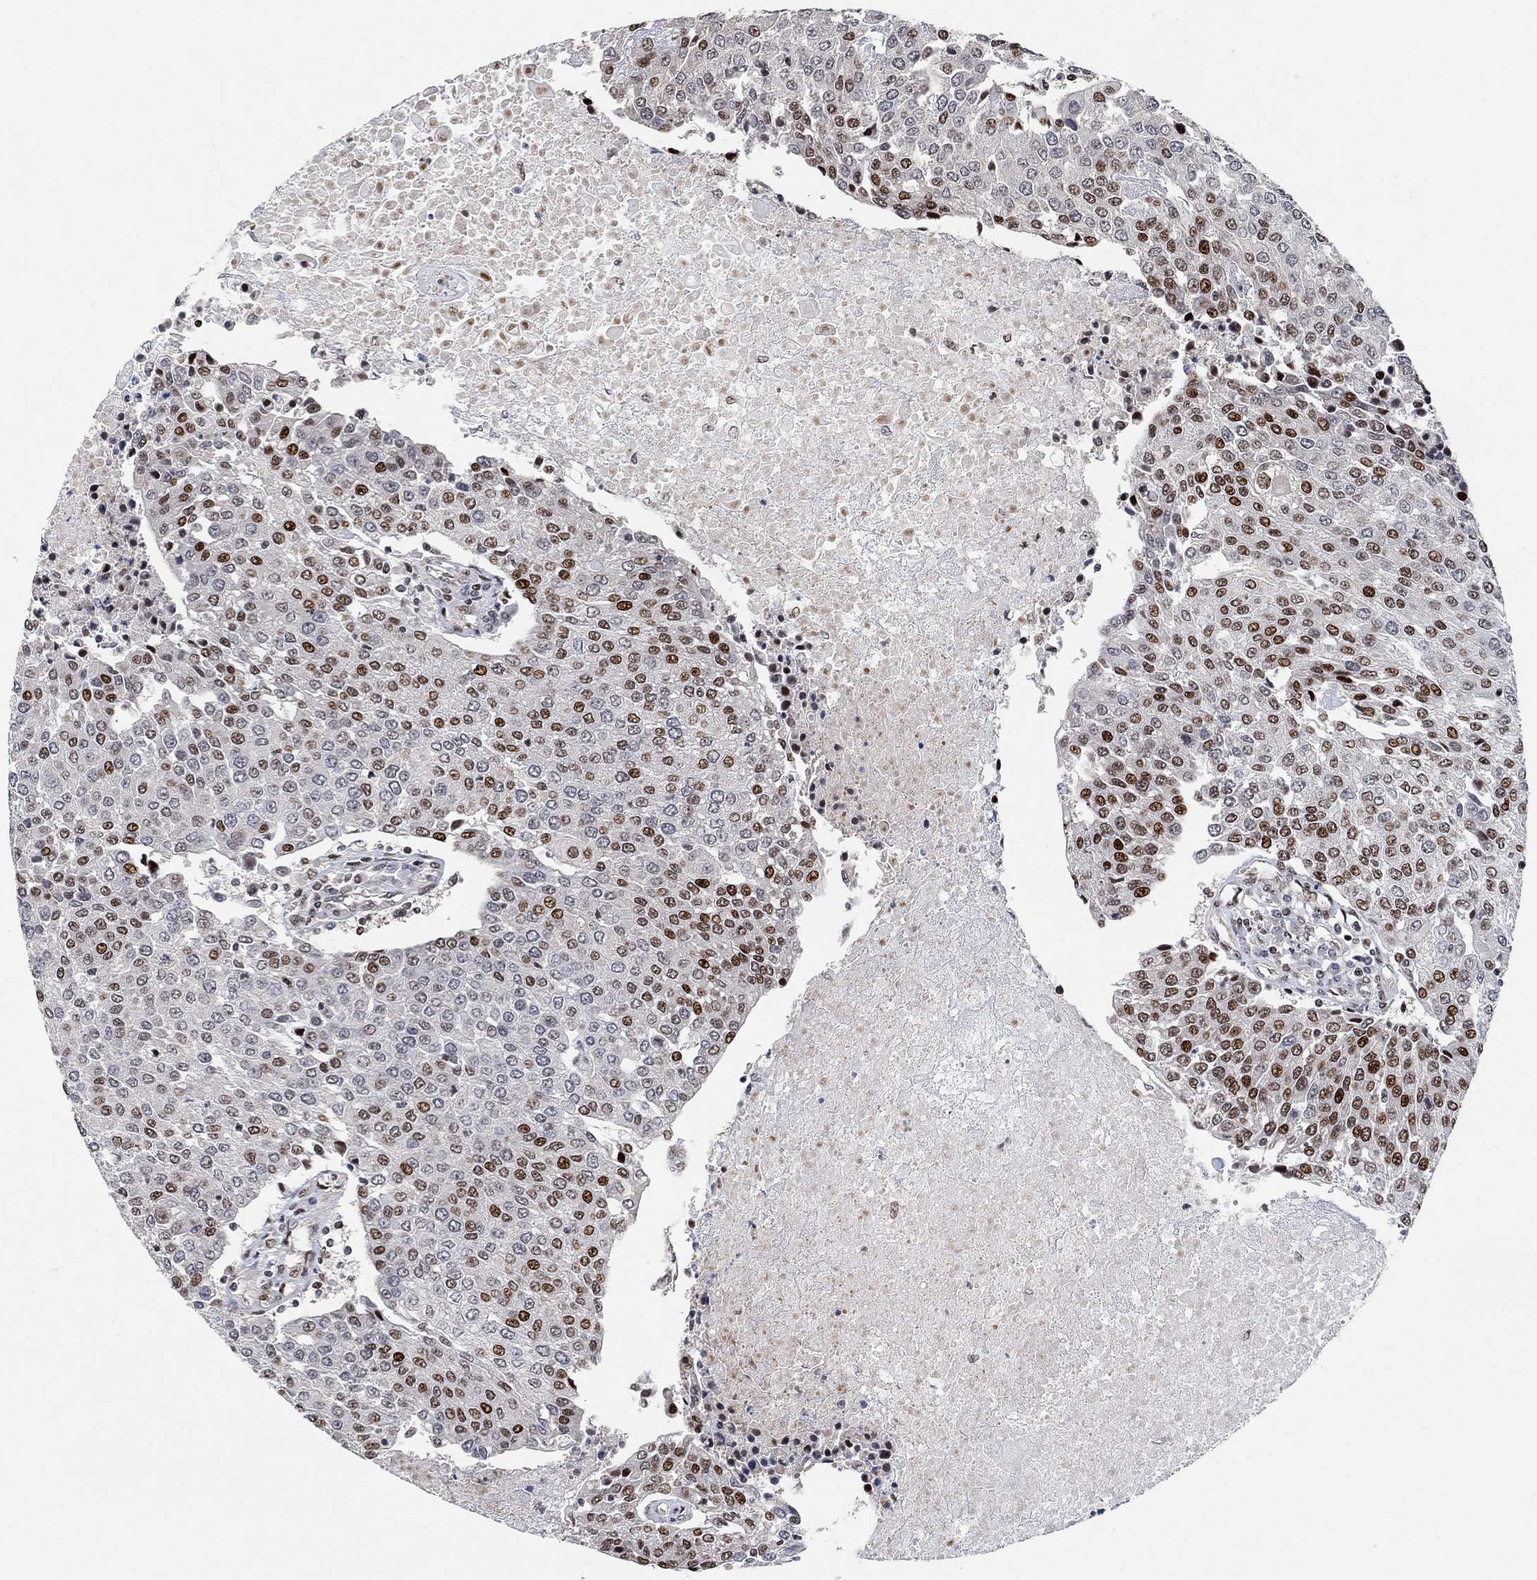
{"staining": {"intensity": "strong", "quantity": "25%-75%", "location": "nuclear"}, "tissue": "urothelial cancer", "cell_type": "Tumor cells", "image_type": "cancer", "snomed": [{"axis": "morphology", "description": "Urothelial carcinoma, High grade"}, {"axis": "topography", "description": "Urinary bladder"}], "caption": "Strong nuclear positivity is identified in approximately 25%-75% of tumor cells in urothelial cancer. The staining was performed using DAB, with brown indicating positive protein expression. Nuclei are stained blue with hematoxylin.", "gene": "E4F1", "patient": {"sex": "female", "age": 85}}